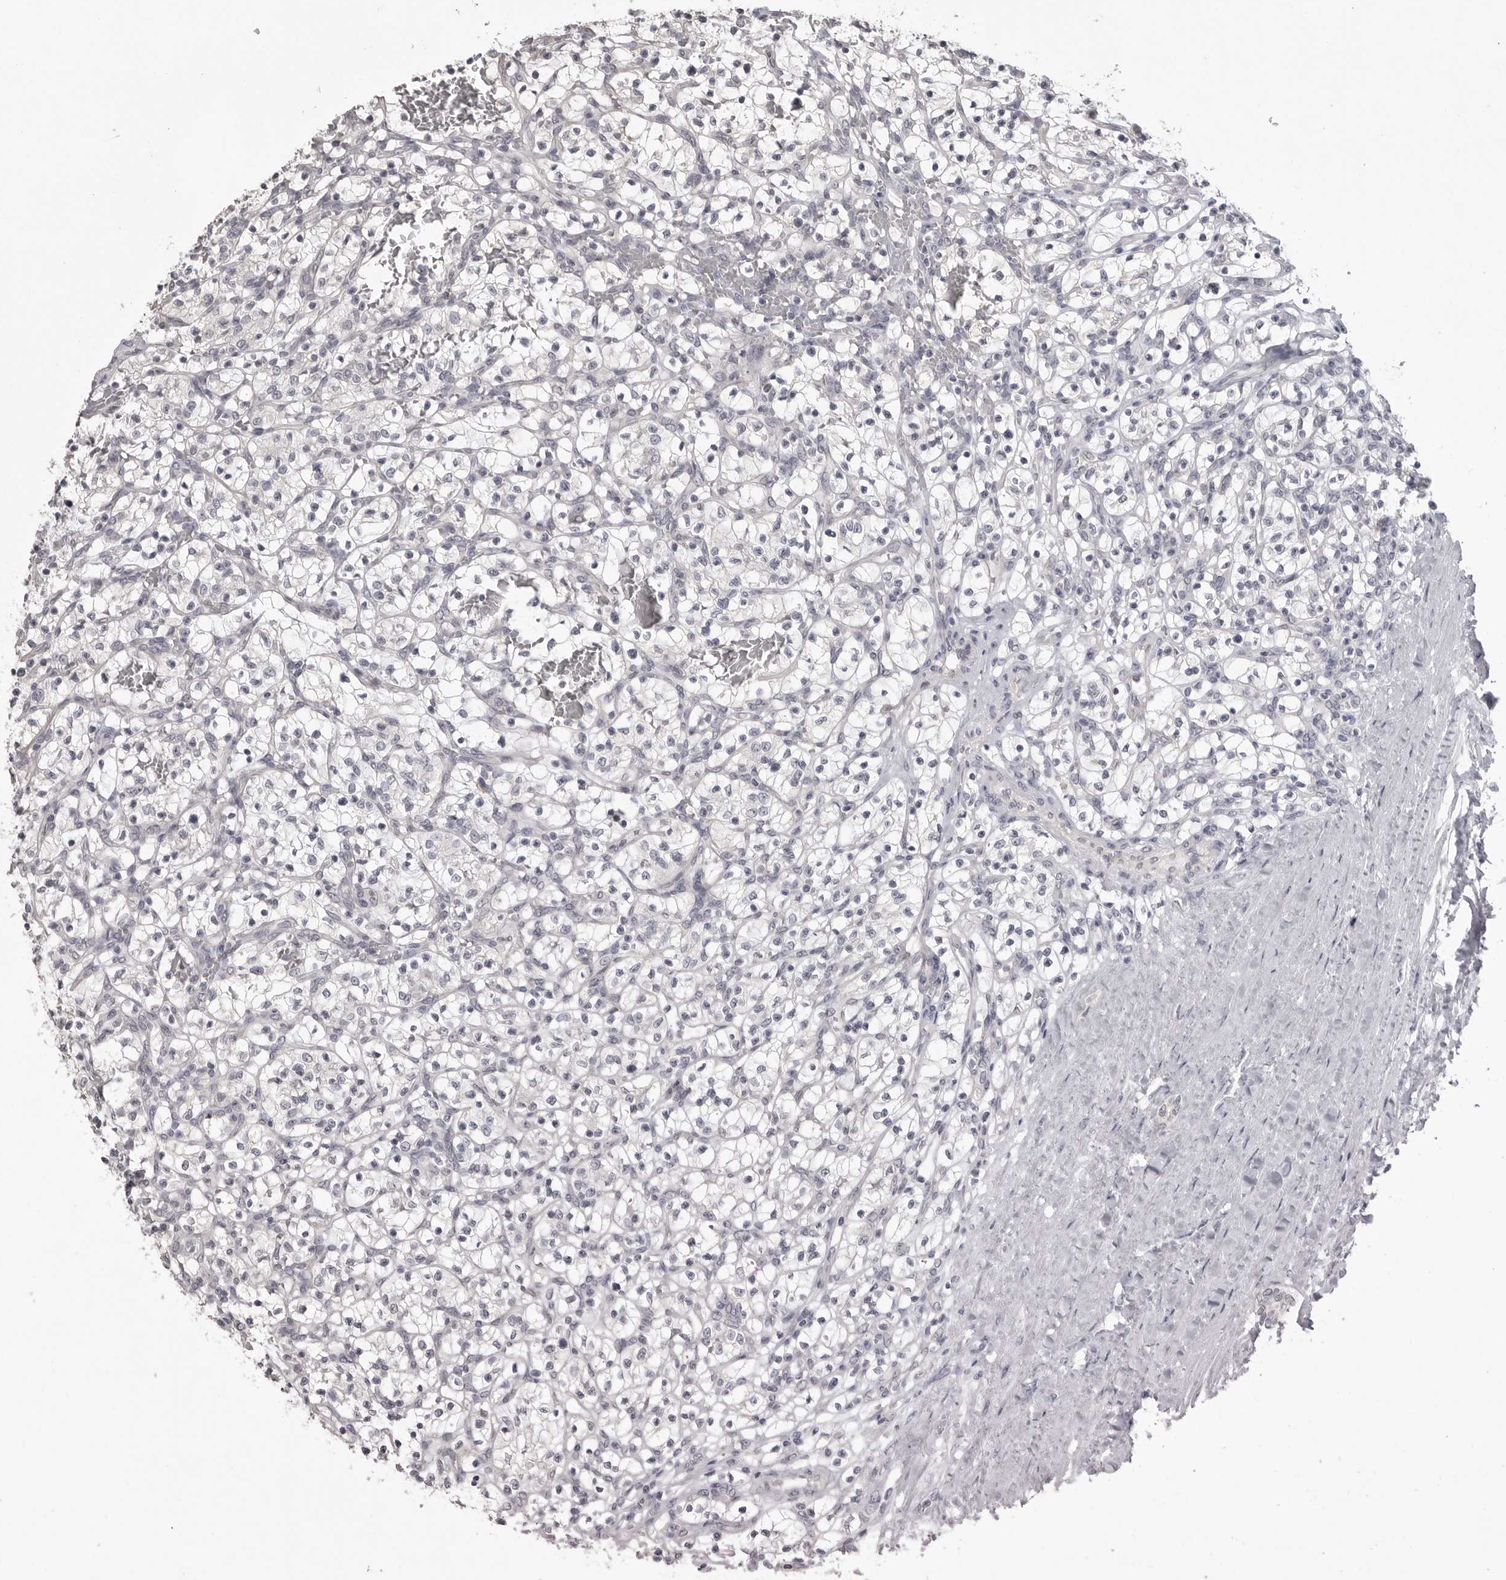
{"staining": {"intensity": "negative", "quantity": "none", "location": "none"}, "tissue": "renal cancer", "cell_type": "Tumor cells", "image_type": "cancer", "snomed": [{"axis": "morphology", "description": "Adenocarcinoma, NOS"}, {"axis": "topography", "description": "Kidney"}], "caption": "This photomicrograph is of renal cancer stained with immunohistochemistry to label a protein in brown with the nuclei are counter-stained blue. There is no expression in tumor cells.", "gene": "GPN2", "patient": {"sex": "female", "age": 57}}